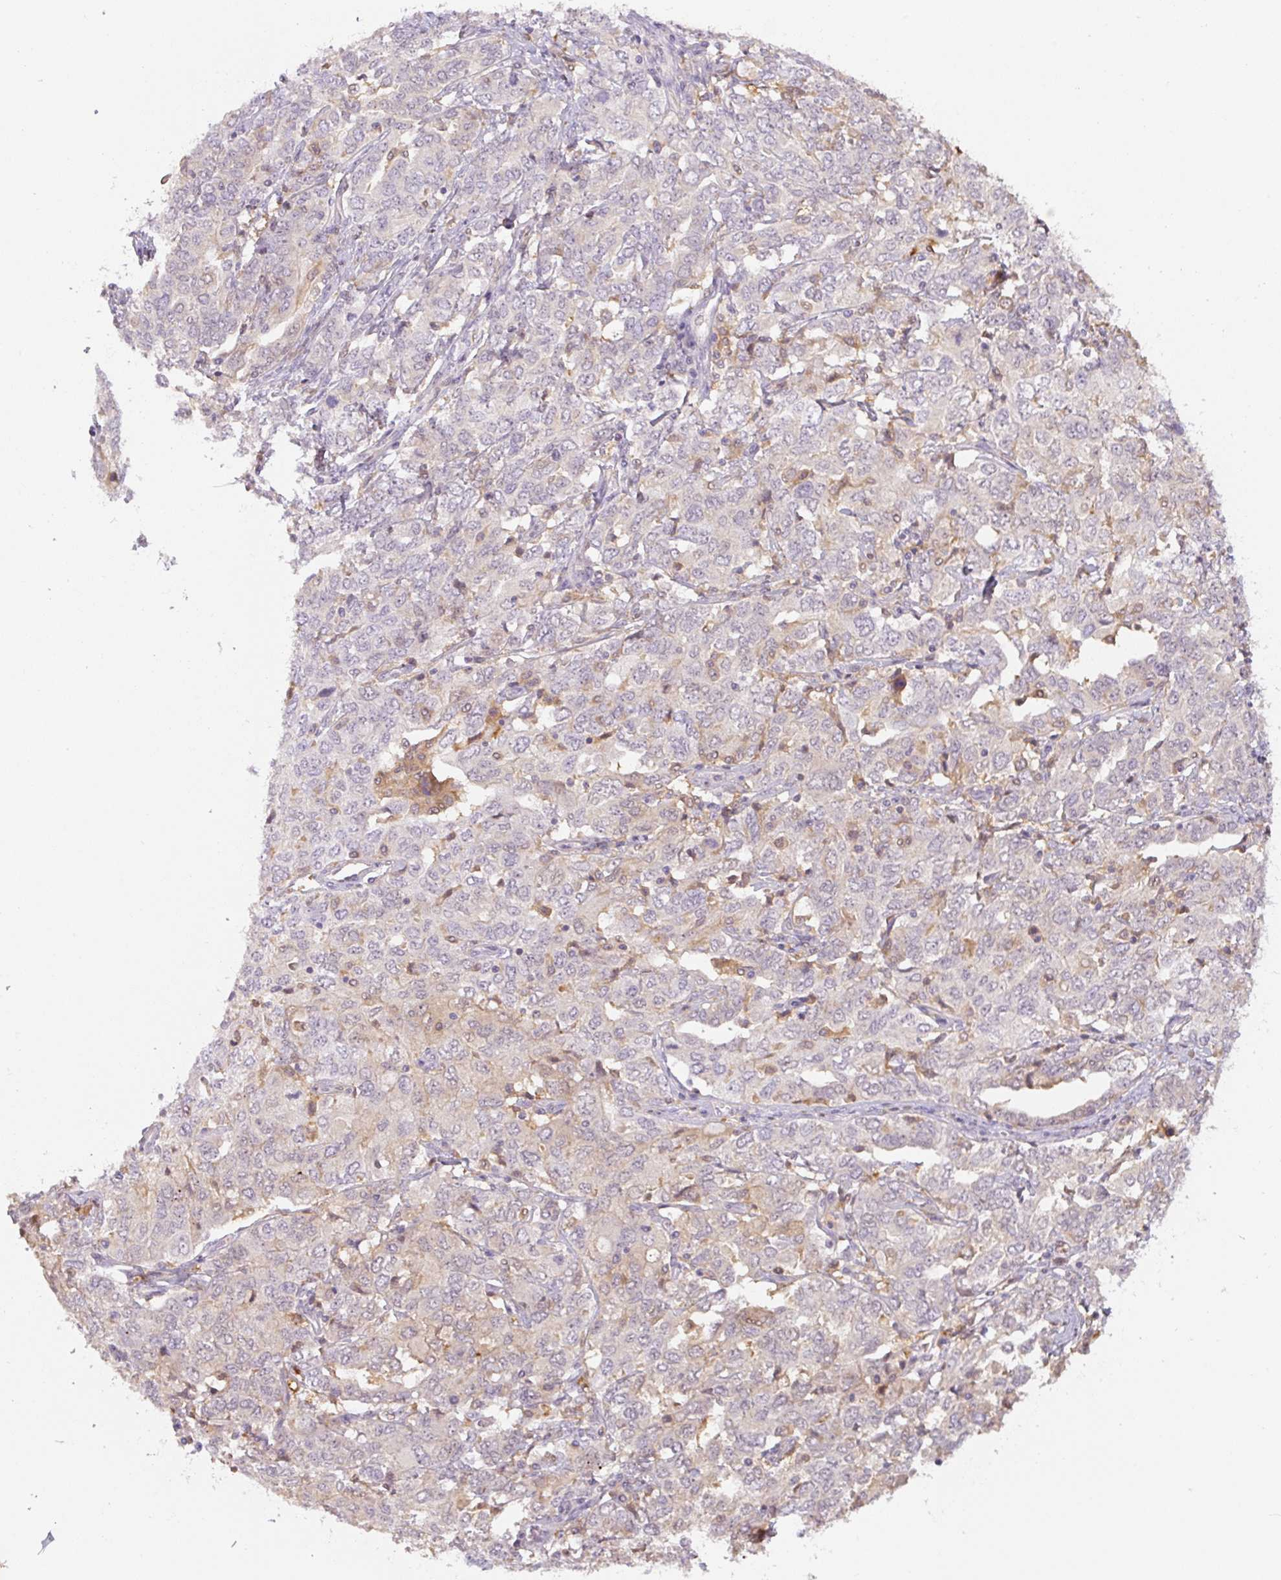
{"staining": {"intensity": "negative", "quantity": "none", "location": "none"}, "tissue": "ovarian cancer", "cell_type": "Tumor cells", "image_type": "cancer", "snomed": [{"axis": "morphology", "description": "Carcinoma, endometroid"}, {"axis": "topography", "description": "Ovary"}], "caption": "The photomicrograph shows no significant expression in tumor cells of ovarian cancer.", "gene": "SPSB2", "patient": {"sex": "female", "age": 62}}